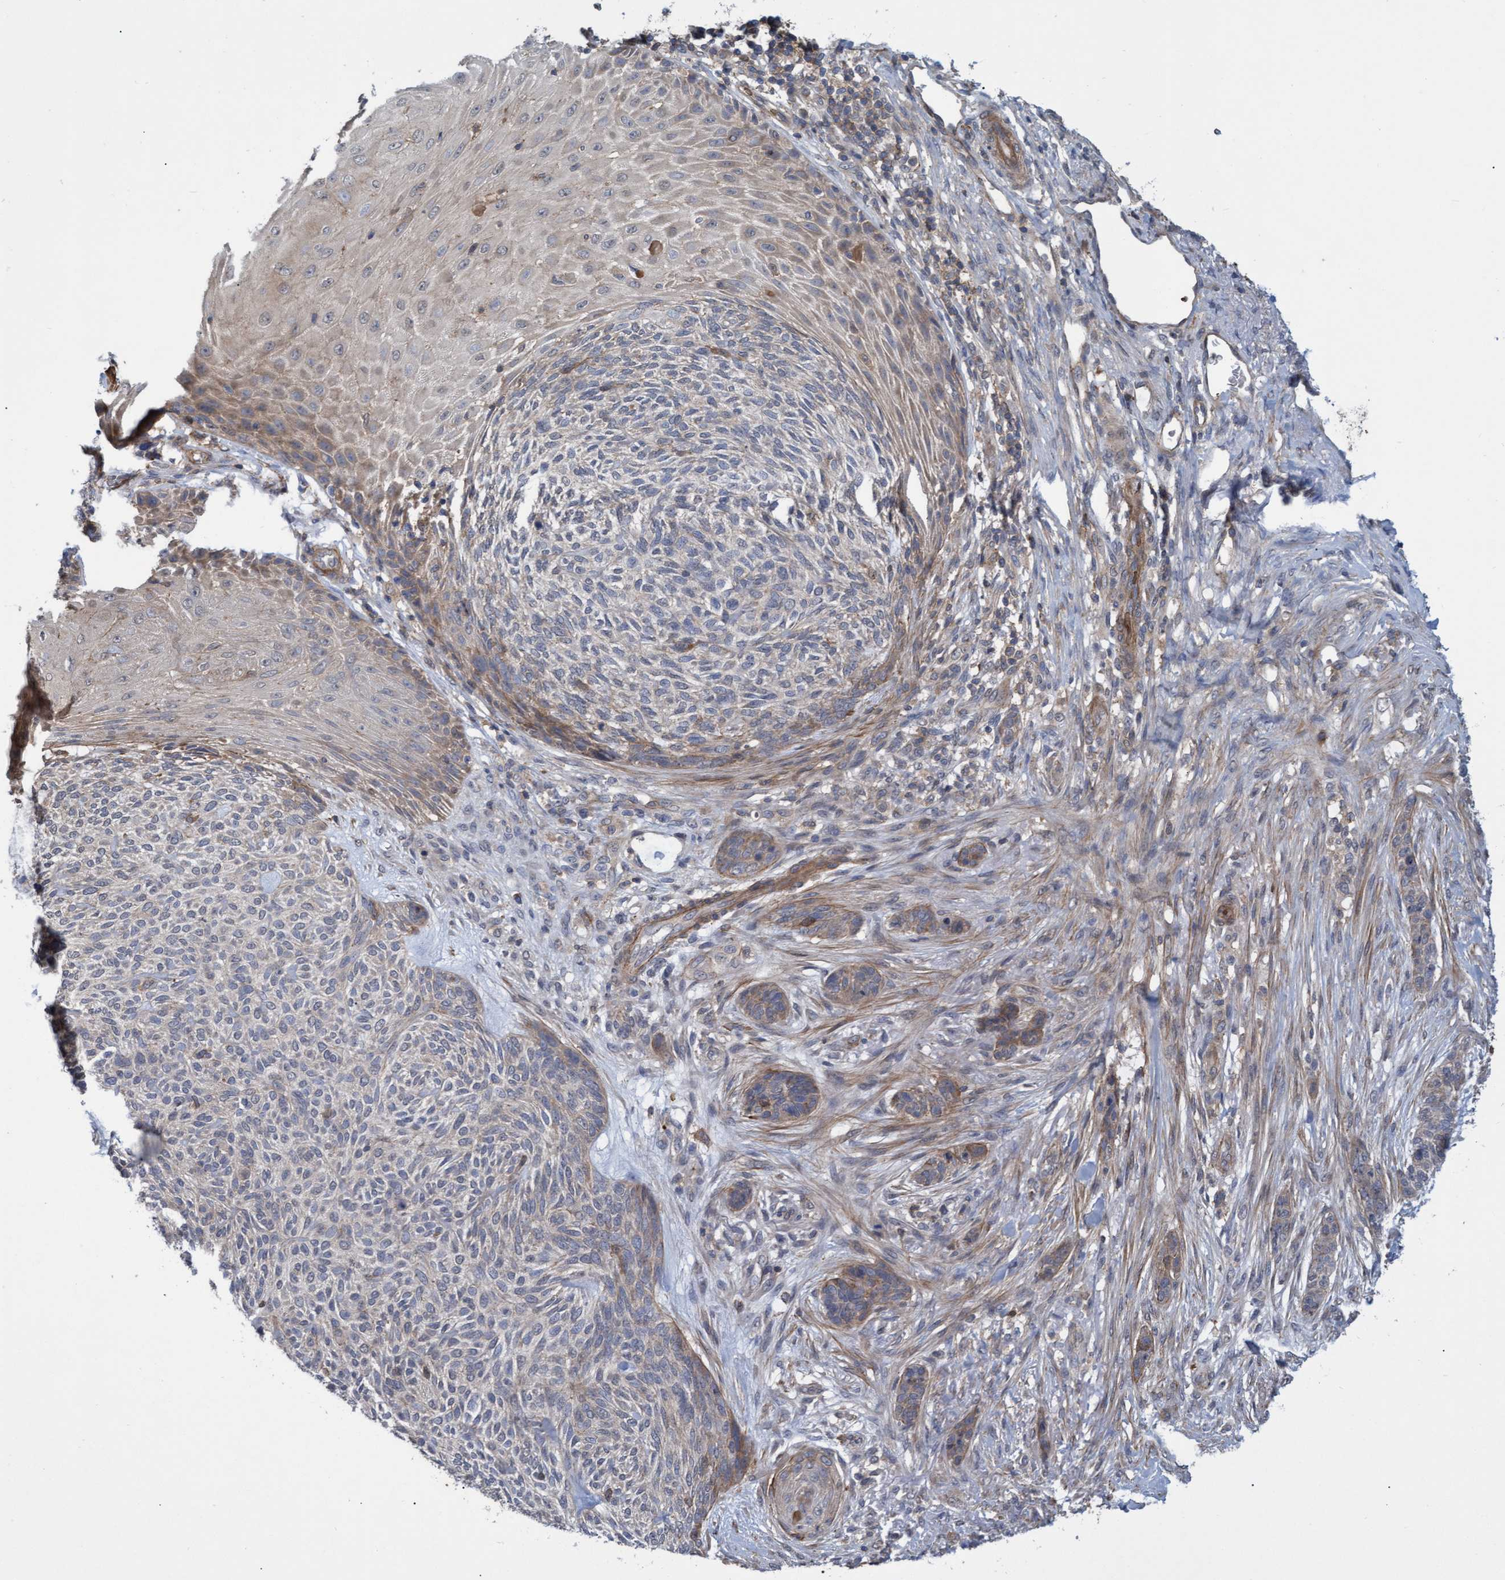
{"staining": {"intensity": "weak", "quantity": "<25%", "location": "cytoplasmic/membranous"}, "tissue": "skin cancer", "cell_type": "Tumor cells", "image_type": "cancer", "snomed": [{"axis": "morphology", "description": "Basal cell carcinoma"}, {"axis": "topography", "description": "Skin"}], "caption": "This is an immunohistochemistry (IHC) micrograph of human basal cell carcinoma (skin). There is no staining in tumor cells.", "gene": "NAA15", "patient": {"sex": "male", "age": 55}}